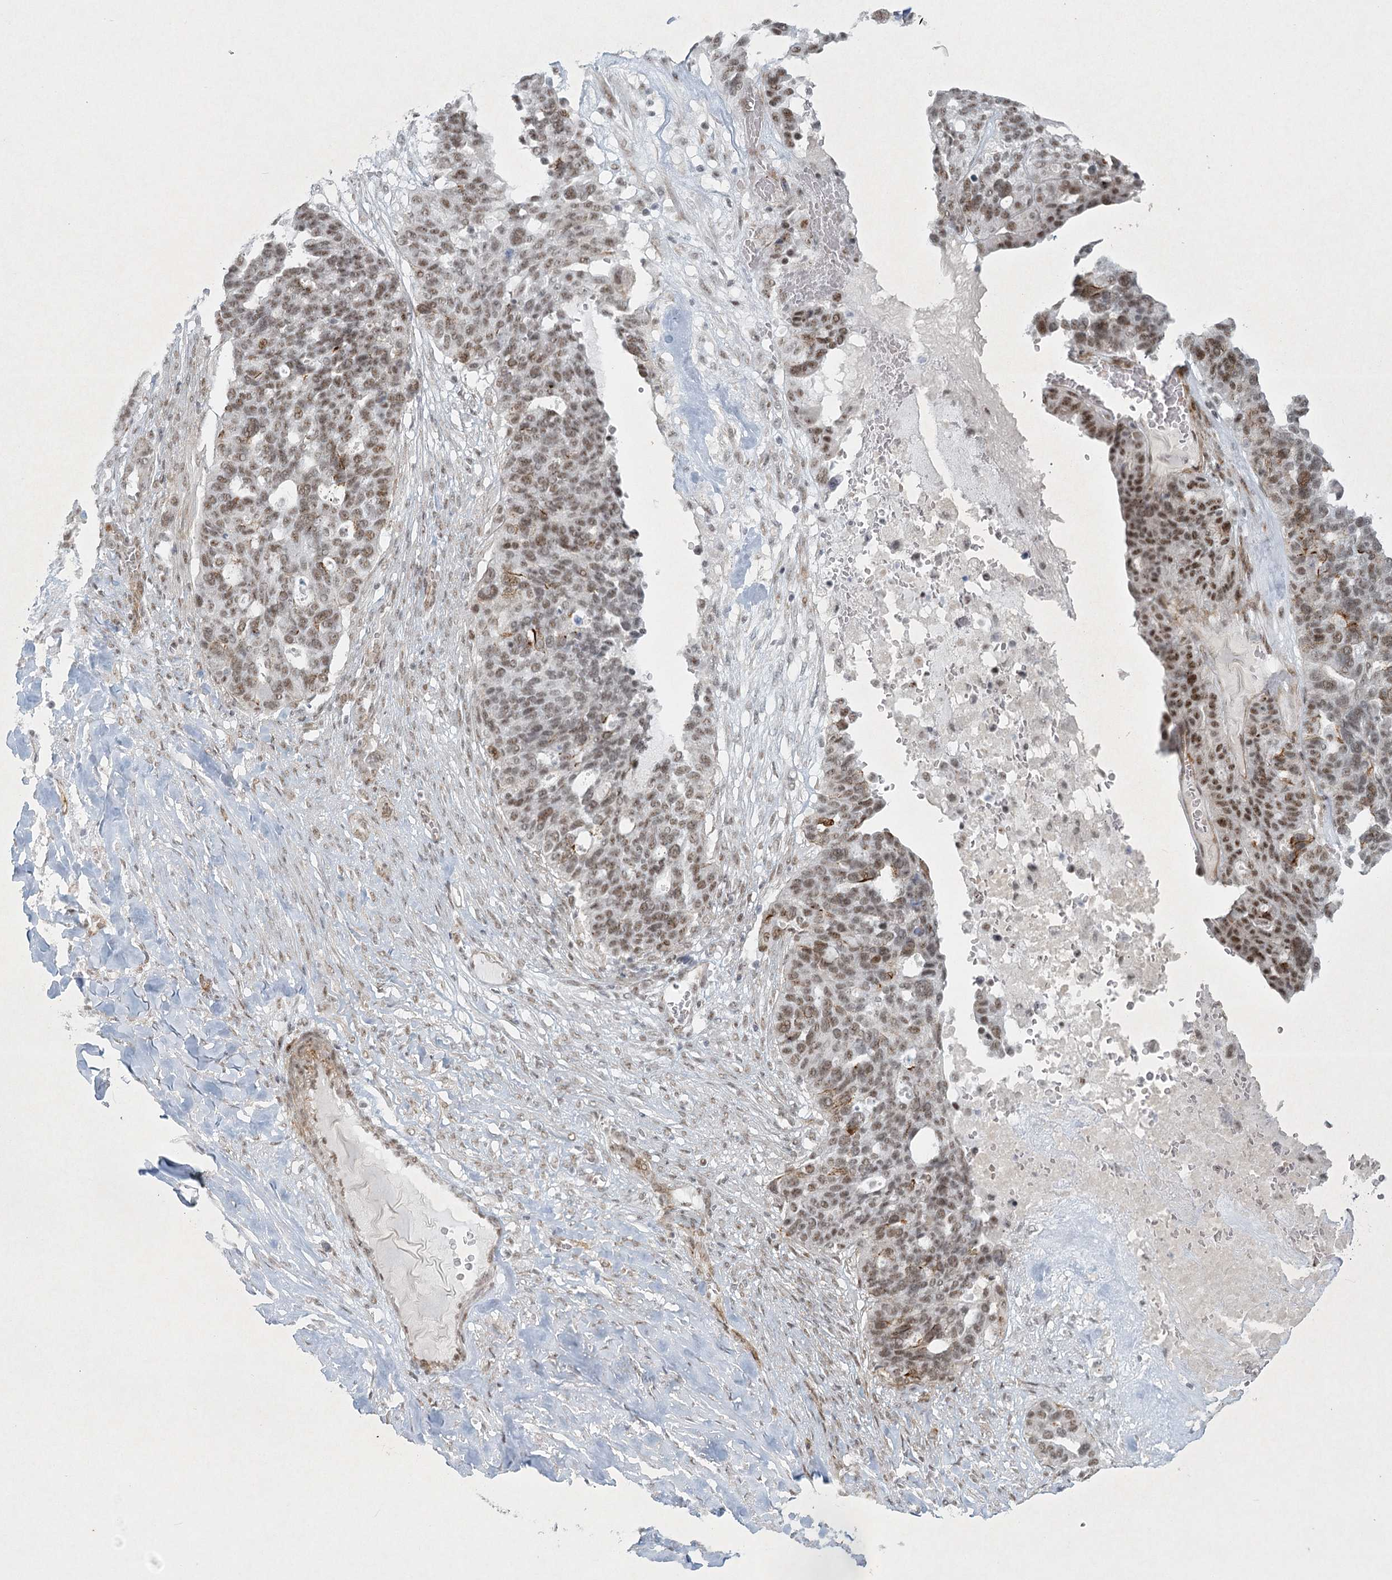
{"staining": {"intensity": "moderate", "quantity": ">75%", "location": "nuclear"}, "tissue": "ovarian cancer", "cell_type": "Tumor cells", "image_type": "cancer", "snomed": [{"axis": "morphology", "description": "Cystadenocarcinoma, serous, NOS"}, {"axis": "topography", "description": "Ovary"}], "caption": "Moderate nuclear protein staining is present in approximately >75% of tumor cells in ovarian cancer (serous cystadenocarcinoma). (DAB = brown stain, brightfield microscopy at high magnification).", "gene": "U2SURP", "patient": {"sex": "female", "age": 59}}